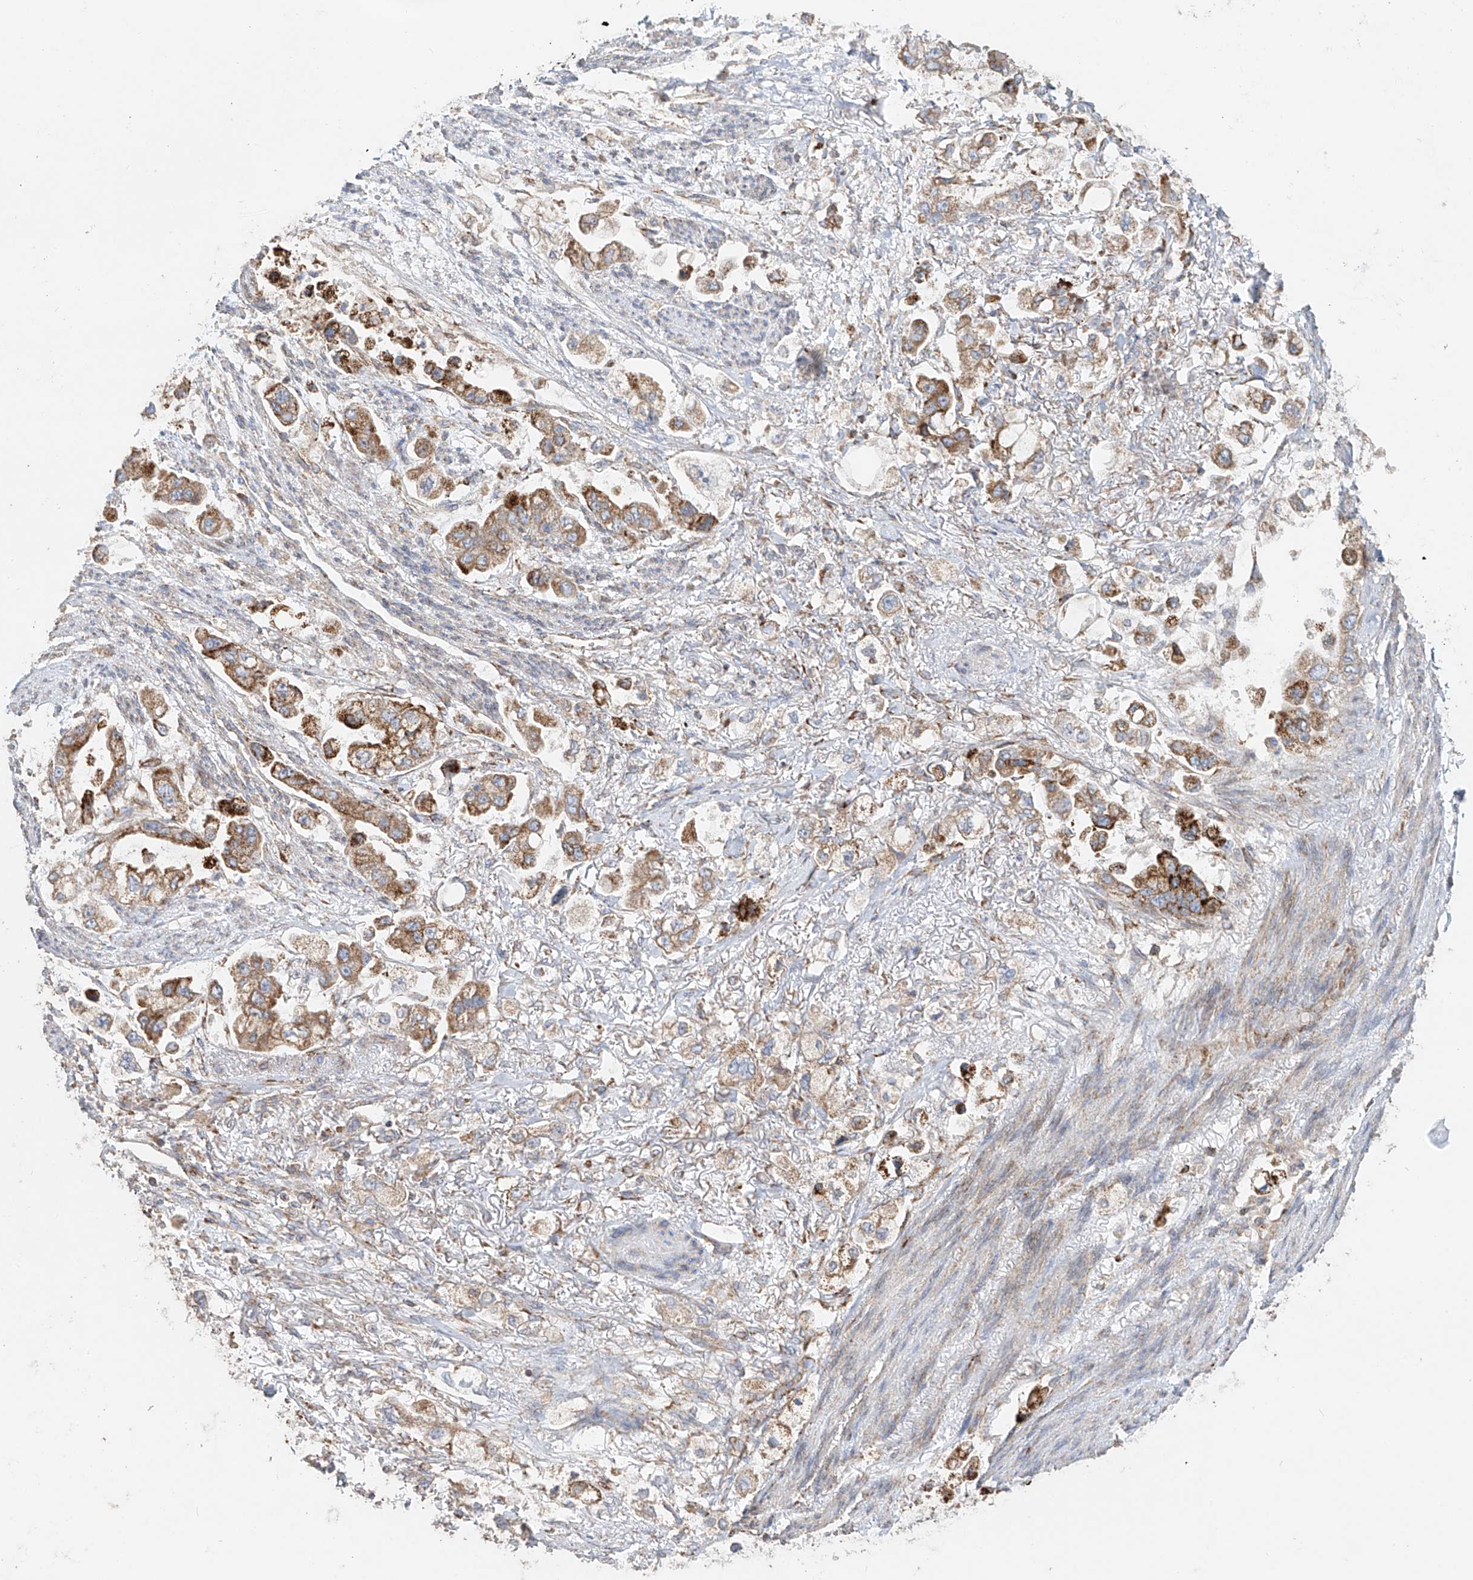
{"staining": {"intensity": "moderate", "quantity": ">75%", "location": "cytoplasmic/membranous"}, "tissue": "stomach cancer", "cell_type": "Tumor cells", "image_type": "cancer", "snomed": [{"axis": "morphology", "description": "Adenocarcinoma, NOS"}, {"axis": "topography", "description": "Stomach"}], "caption": "Adenocarcinoma (stomach) tissue reveals moderate cytoplasmic/membranous expression in about >75% of tumor cells", "gene": "COLGALT2", "patient": {"sex": "male", "age": 62}}